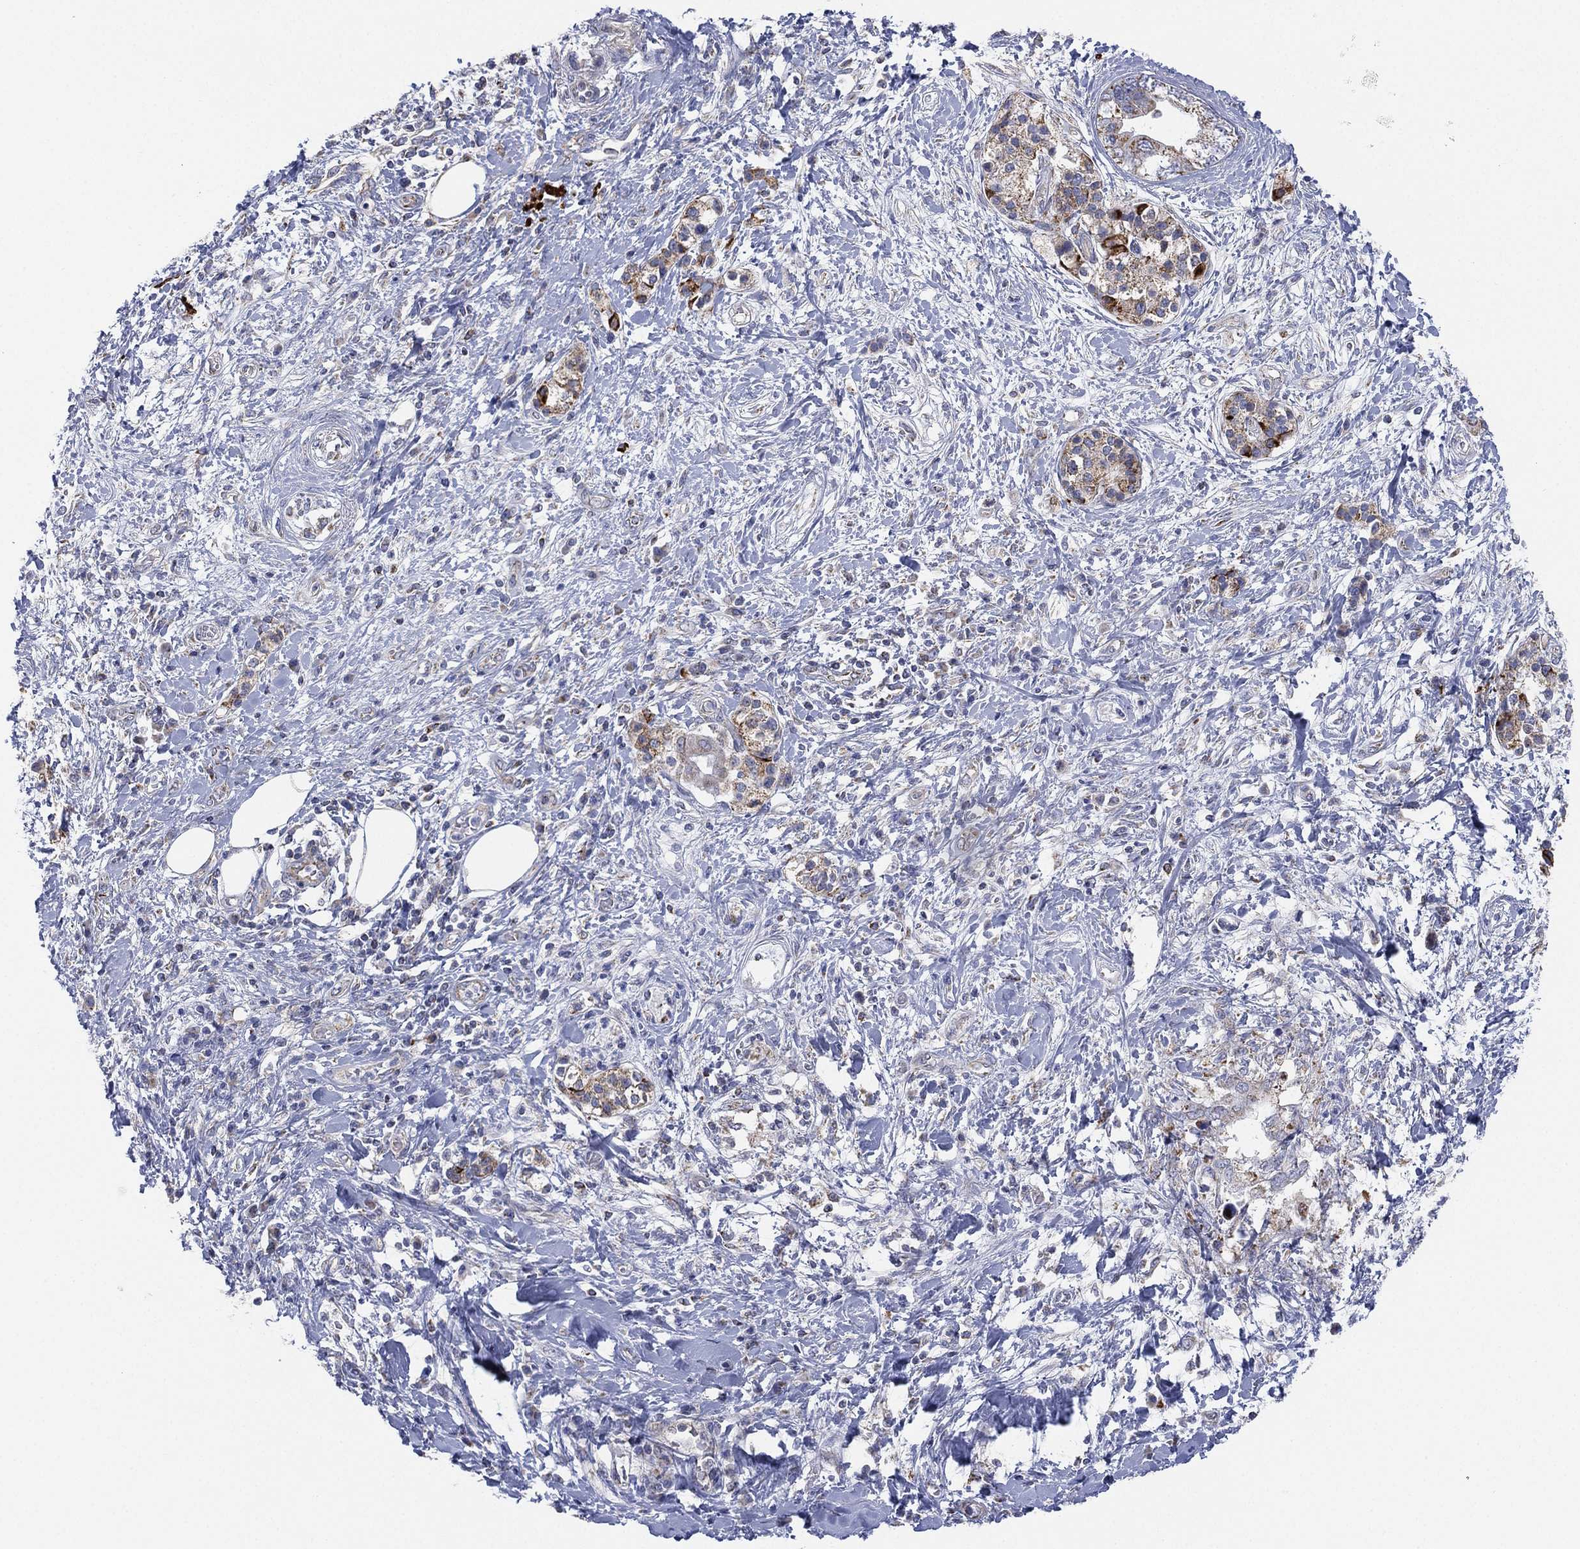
{"staining": {"intensity": "weak", "quantity": "25%-75%", "location": "cytoplasmic/membranous"}, "tissue": "pancreatic cancer", "cell_type": "Tumor cells", "image_type": "cancer", "snomed": [{"axis": "morphology", "description": "Adenocarcinoma, NOS"}, {"axis": "topography", "description": "Pancreas"}], "caption": "Brown immunohistochemical staining in human pancreatic adenocarcinoma exhibits weak cytoplasmic/membranous staining in approximately 25%-75% of tumor cells. (Brightfield microscopy of DAB IHC at high magnification).", "gene": "INA", "patient": {"sex": "female", "age": 56}}